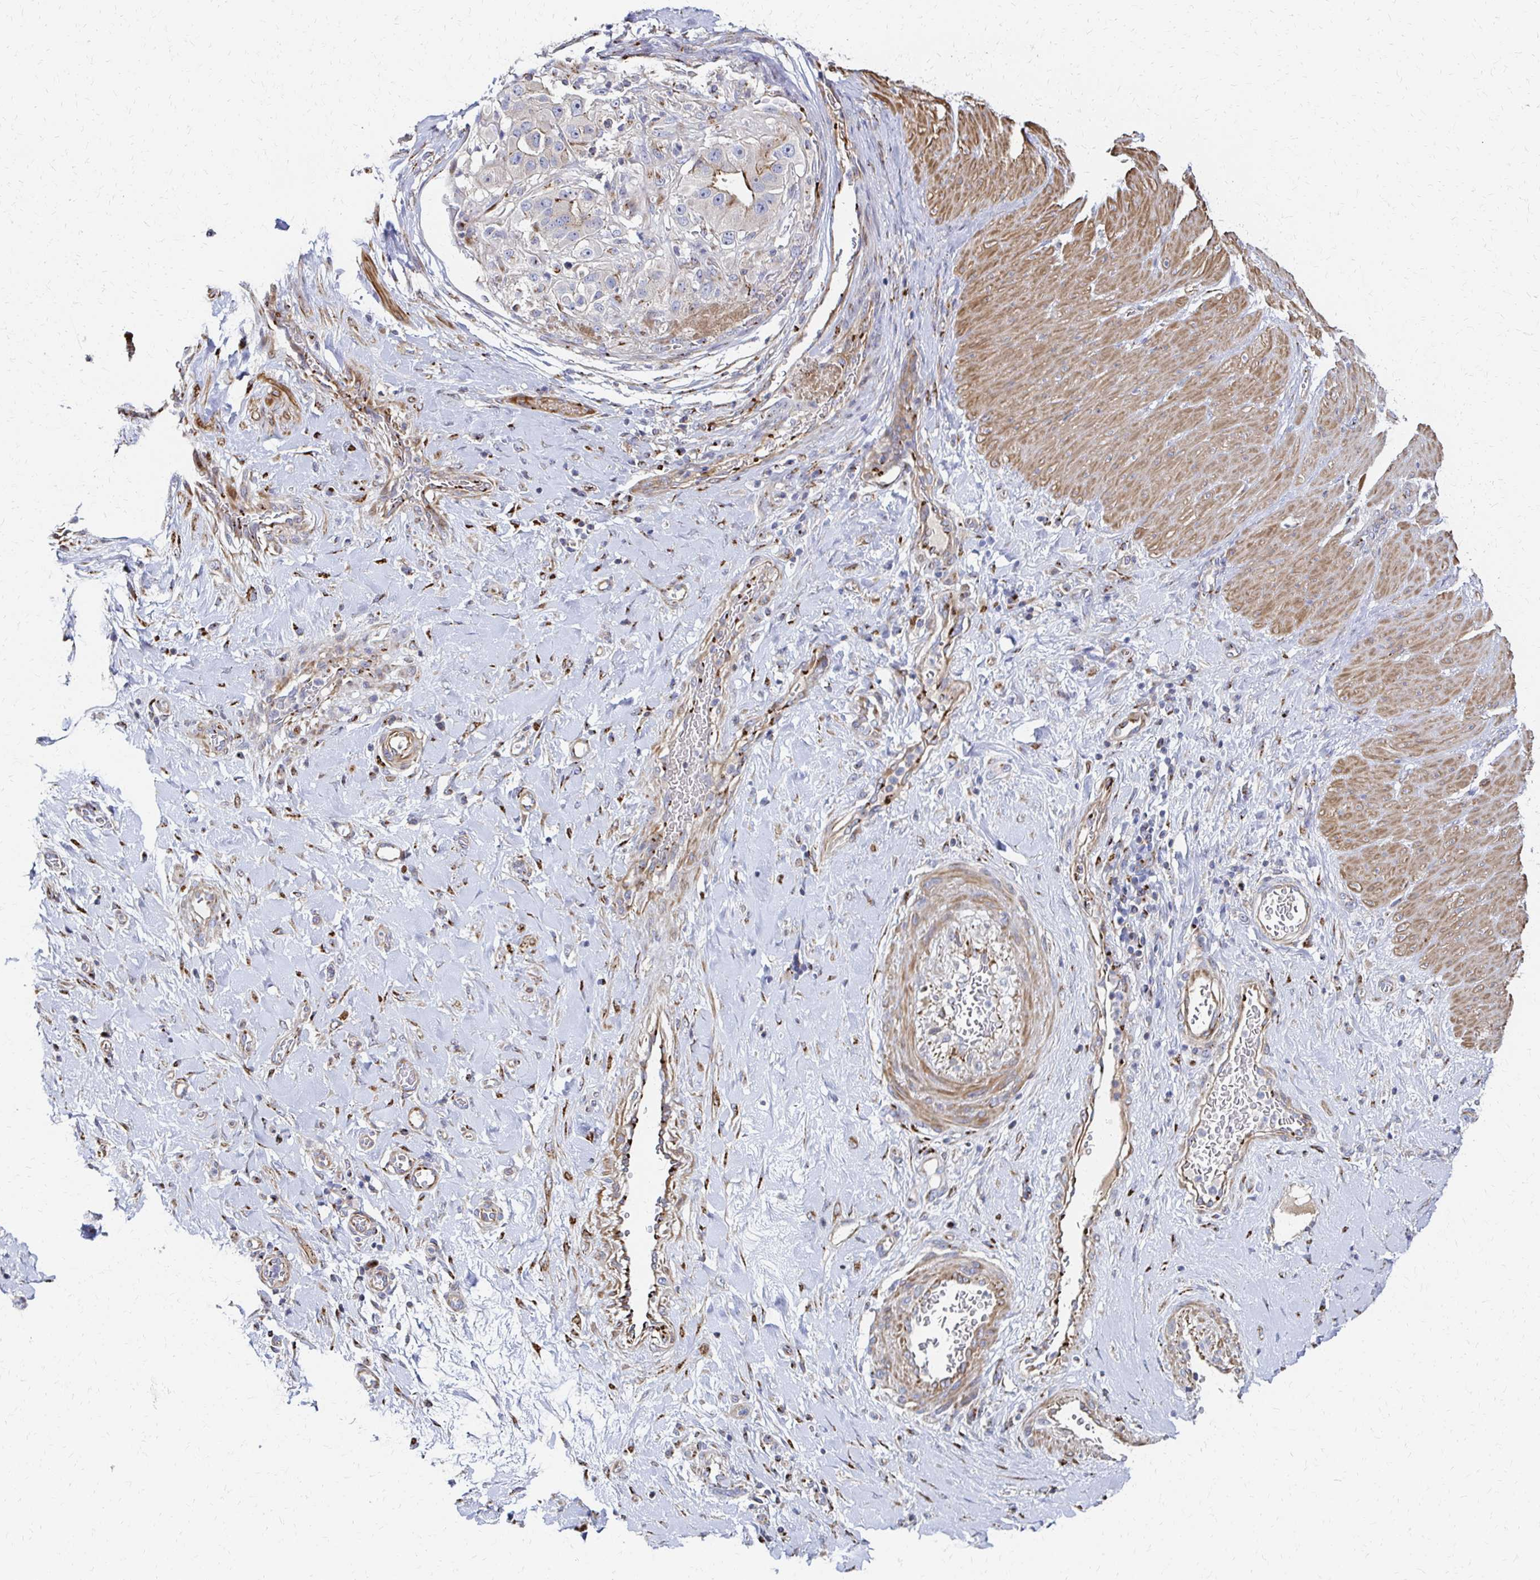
{"staining": {"intensity": "moderate", "quantity": "<25%", "location": "cytoplasmic/membranous"}, "tissue": "stomach cancer", "cell_type": "Tumor cells", "image_type": "cancer", "snomed": [{"axis": "morphology", "description": "Adenocarcinoma, NOS"}, {"axis": "topography", "description": "Stomach"}], "caption": "Immunohistochemical staining of human stomach adenocarcinoma shows moderate cytoplasmic/membranous protein staining in approximately <25% of tumor cells.", "gene": "MAN1A1", "patient": {"sex": "male", "age": 48}}